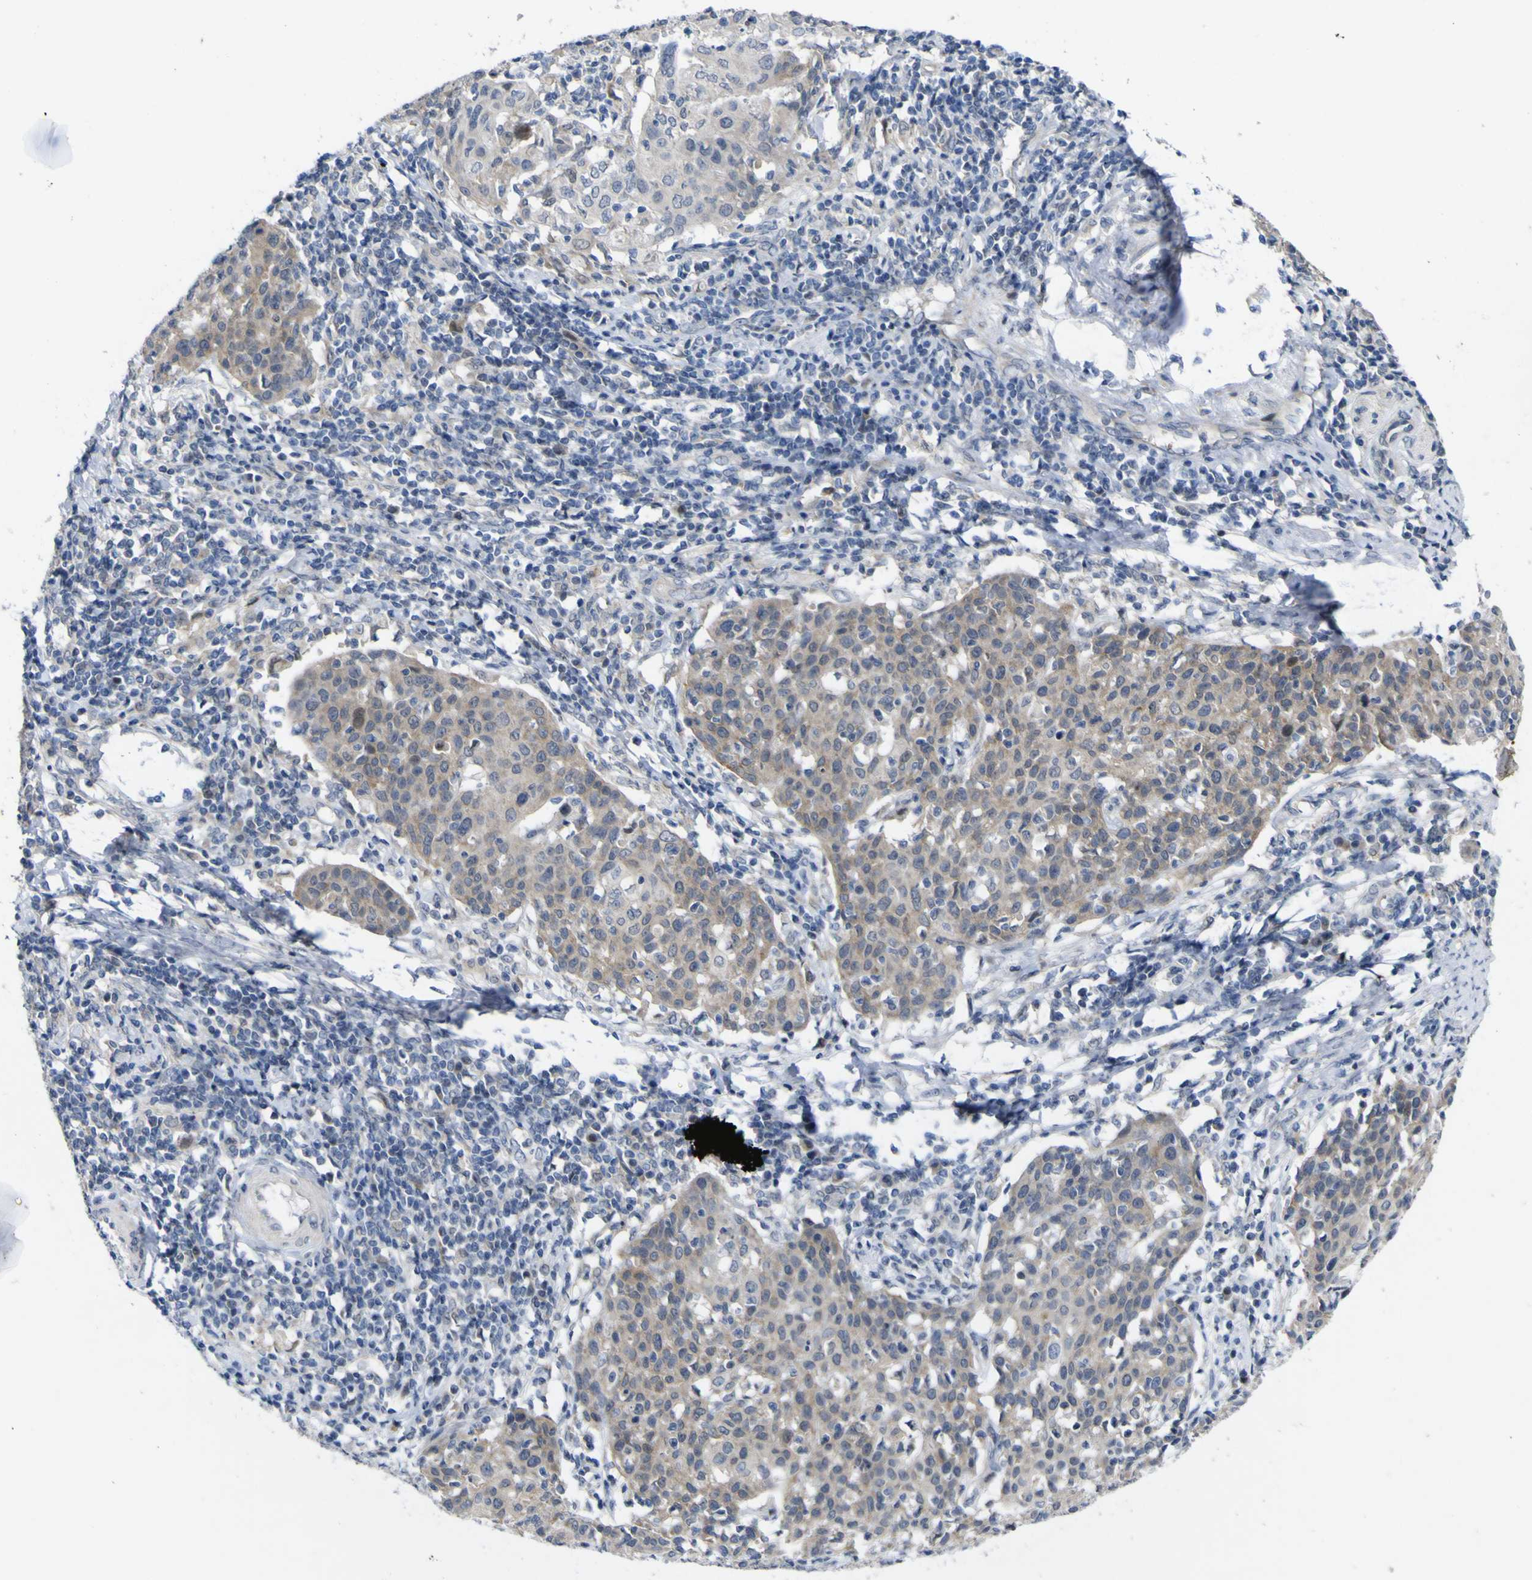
{"staining": {"intensity": "weak", "quantity": ">75%", "location": "cytoplasmic/membranous"}, "tissue": "cervical cancer", "cell_type": "Tumor cells", "image_type": "cancer", "snomed": [{"axis": "morphology", "description": "Squamous cell carcinoma, NOS"}, {"axis": "topography", "description": "Cervix"}], "caption": "Protein expression analysis of human cervical cancer reveals weak cytoplasmic/membranous staining in approximately >75% of tumor cells. (DAB IHC, brown staining for protein, blue staining for nuclei).", "gene": "NAV1", "patient": {"sex": "female", "age": 38}}